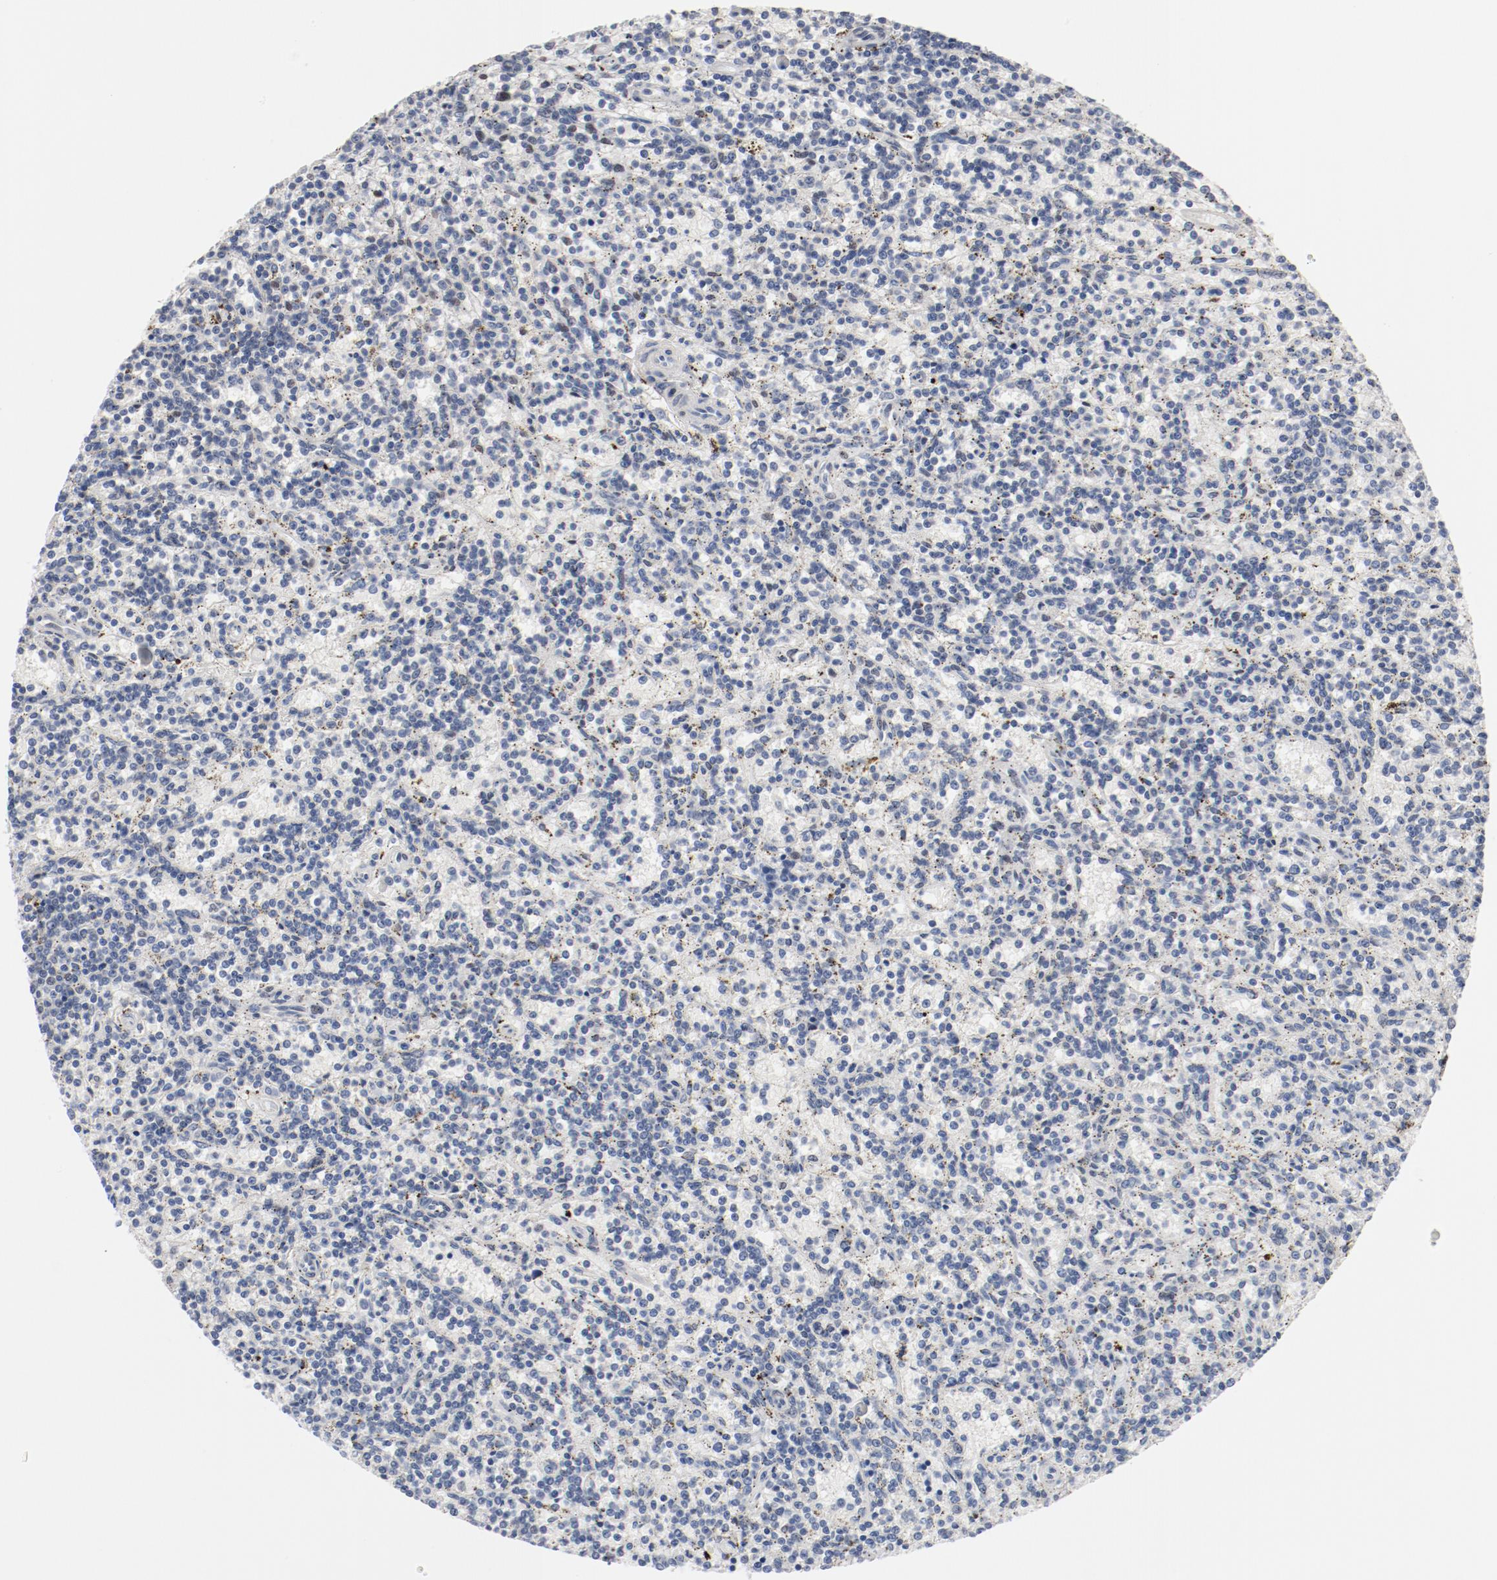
{"staining": {"intensity": "negative", "quantity": "none", "location": "none"}, "tissue": "lymphoma", "cell_type": "Tumor cells", "image_type": "cancer", "snomed": [{"axis": "morphology", "description": "Malignant lymphoma, non-Hodgkin's type, Low grade"}, {"axis": "topography", "description": "Spleen"}], "caption": "Tumor cells show no significant expression in lymphoma.", "gene": "ZEB2", "patient": {"sex": "male", "age": 73}}